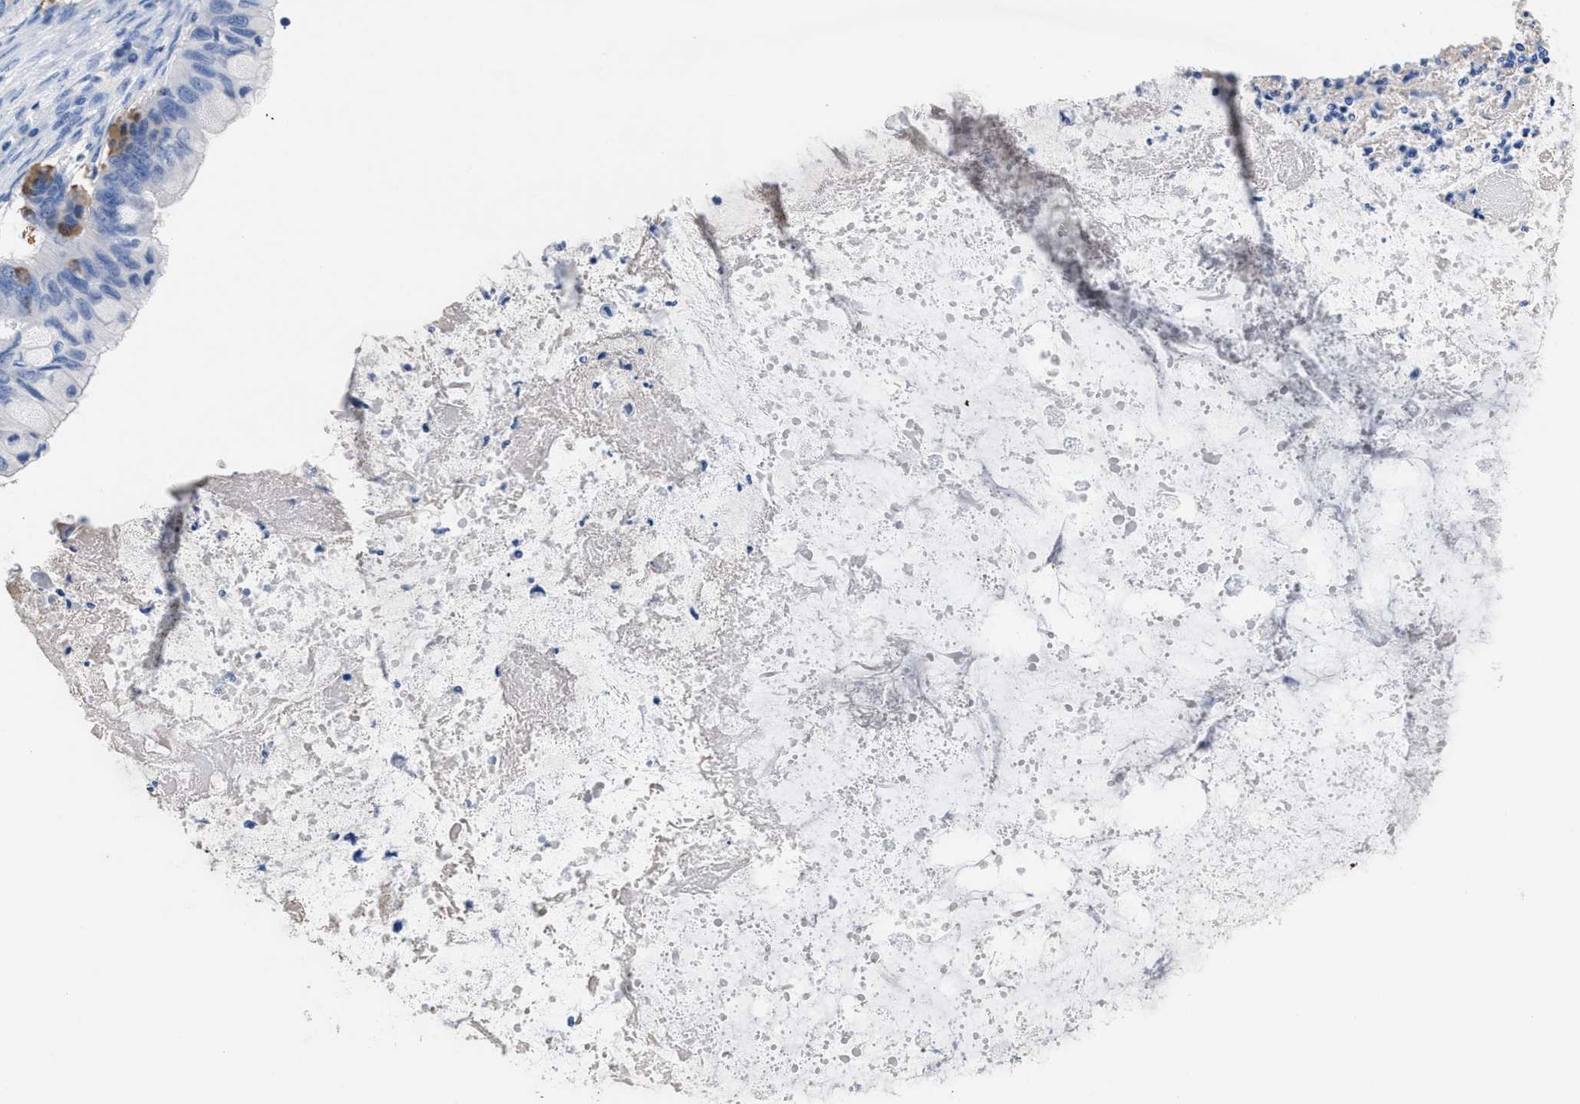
{"staining": {"intensity": "moderate", "quantity": "<25%", "location": "cytoplasmic/membranous"}, "tissue": "ovarian cancer", "cell_type": "Tumor cells", "image_type": "cancer", "snomed": [{"axis": "morphology", "description": "Cystadenocarcinoma, mucinous, NOS"}, {"axis": "topography", "description": "Ovary"}], "caption": "Ovarian cancer stained with a brown dye reveals moderate cytoplasmic/membranous positive positivity in about <25% of tumor cells.", "gene": "SLFN13", "patient": {"sex": "female", "age": 80}}